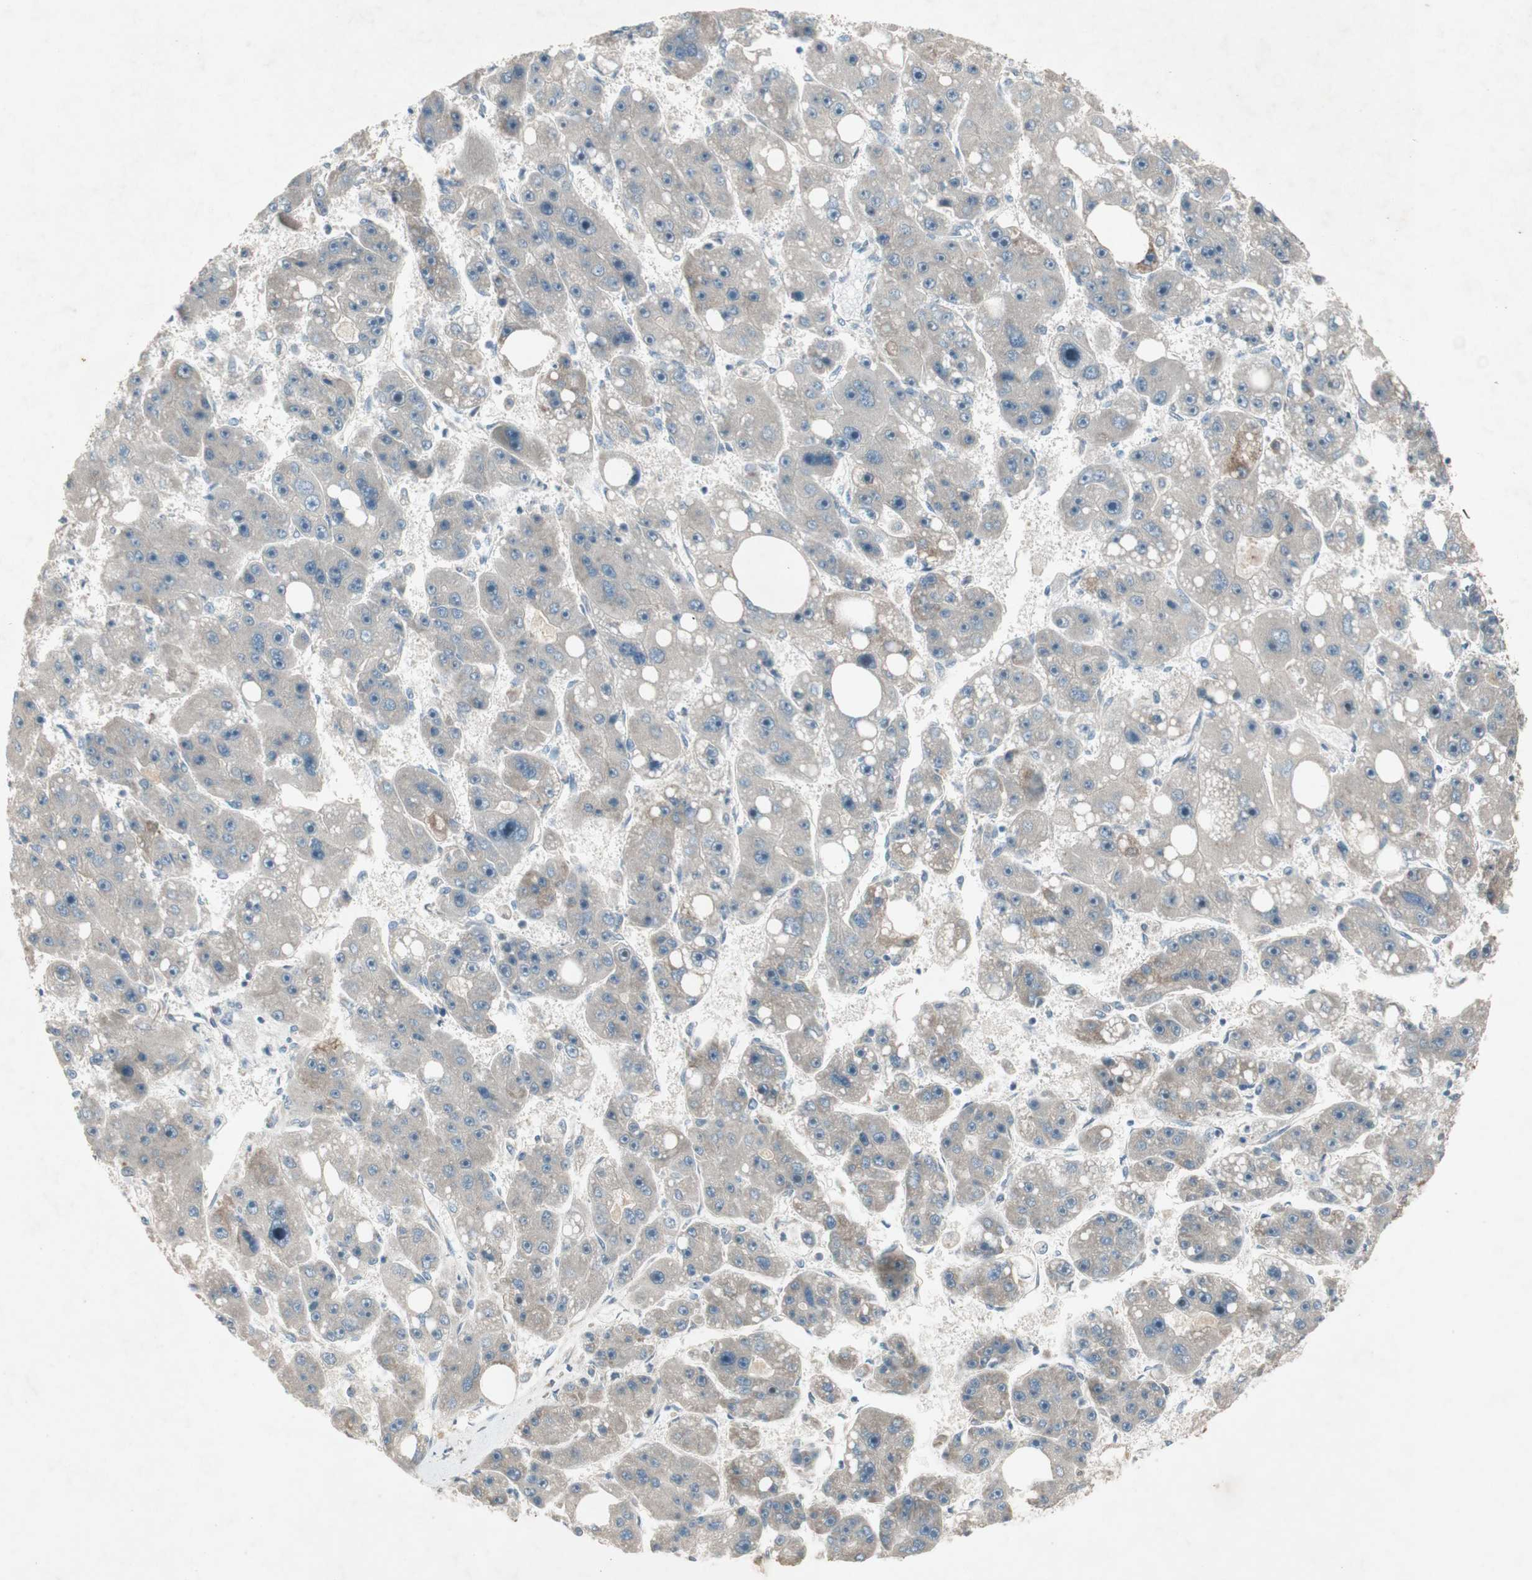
{"staining": {"intensity": "moderate", "quantity": "<25%", "location": "cytoplasmic/membranous"}, "tissue": "liver cancer", "cell_type": "Tumor cells", "image_type": "cancer", "snomed": [{"axis": "morphology", "description": "Carcinoma, Hepatocellular, NOS"}, {"axis": "topography", "description": "Liver"}], "caption": "Human hepatocellular carcinoma (liver) stained for a protein (brown) exhibits moderate cytoplasmic/membranous positive positivity in about <25% of tumor cells.", "gene": "APOO", "patient": {"sex": "female", "age": 61}}